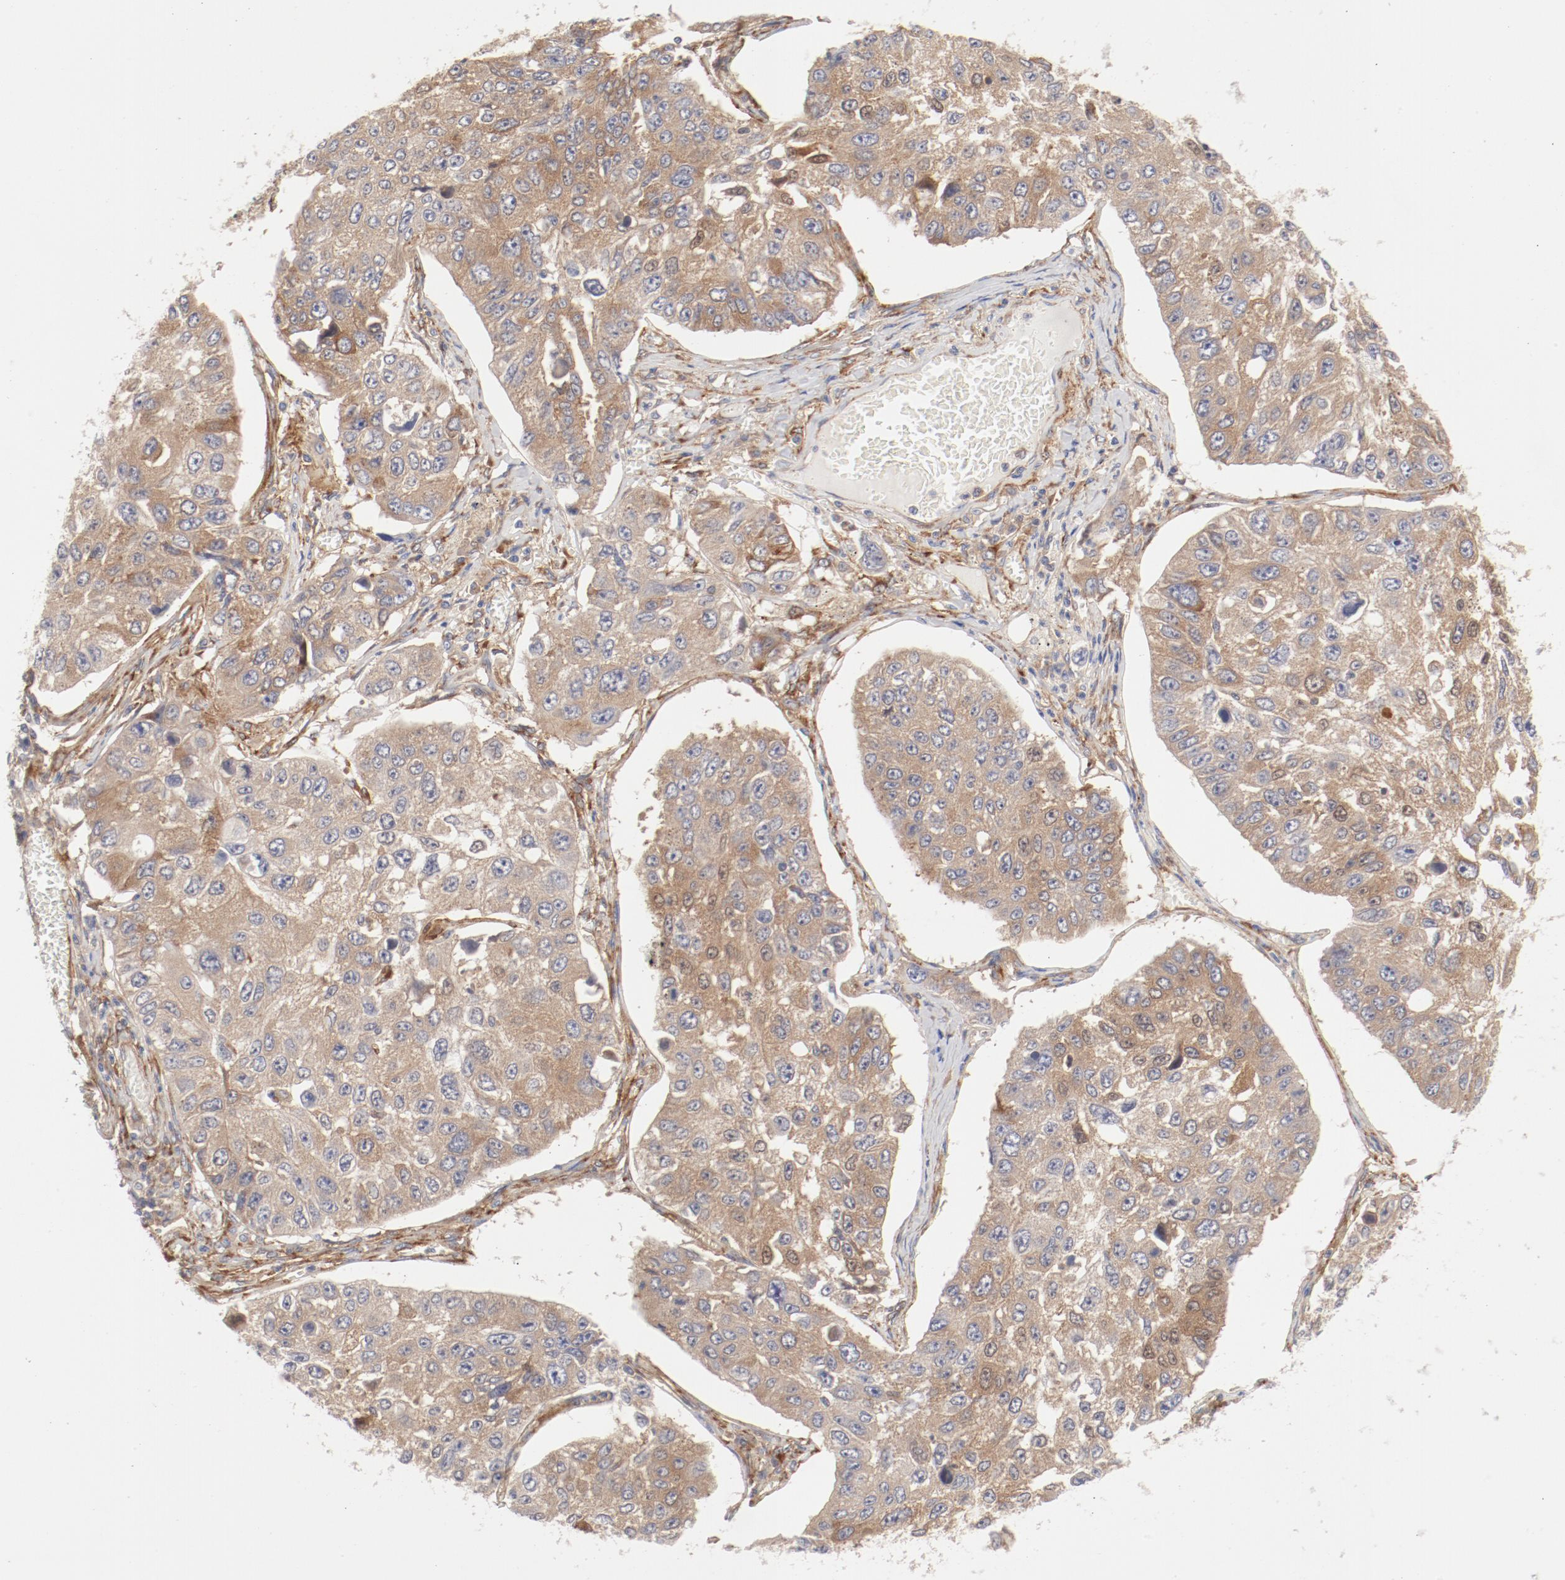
{"staining": {"intensity": "moderate", "quantity": "25%-75%", "location": "cytoplasmic/membranous"}, "tissue": "lung cancer", "cell_type": "Tumor cells", "image_type": "cancer", "snomed": [{"axis": "morphology", "description": "Squamous cell carcinoma, NOS"}, {"axis": "topography", "description": "Lung"}], "caption": "Human lung cancer (squamous cell carcinoma) stained with a protein marker displays moderate staining in tumor cells.", "gene": "AP2A1", "patient": {"sex": "male", "age": 71}}